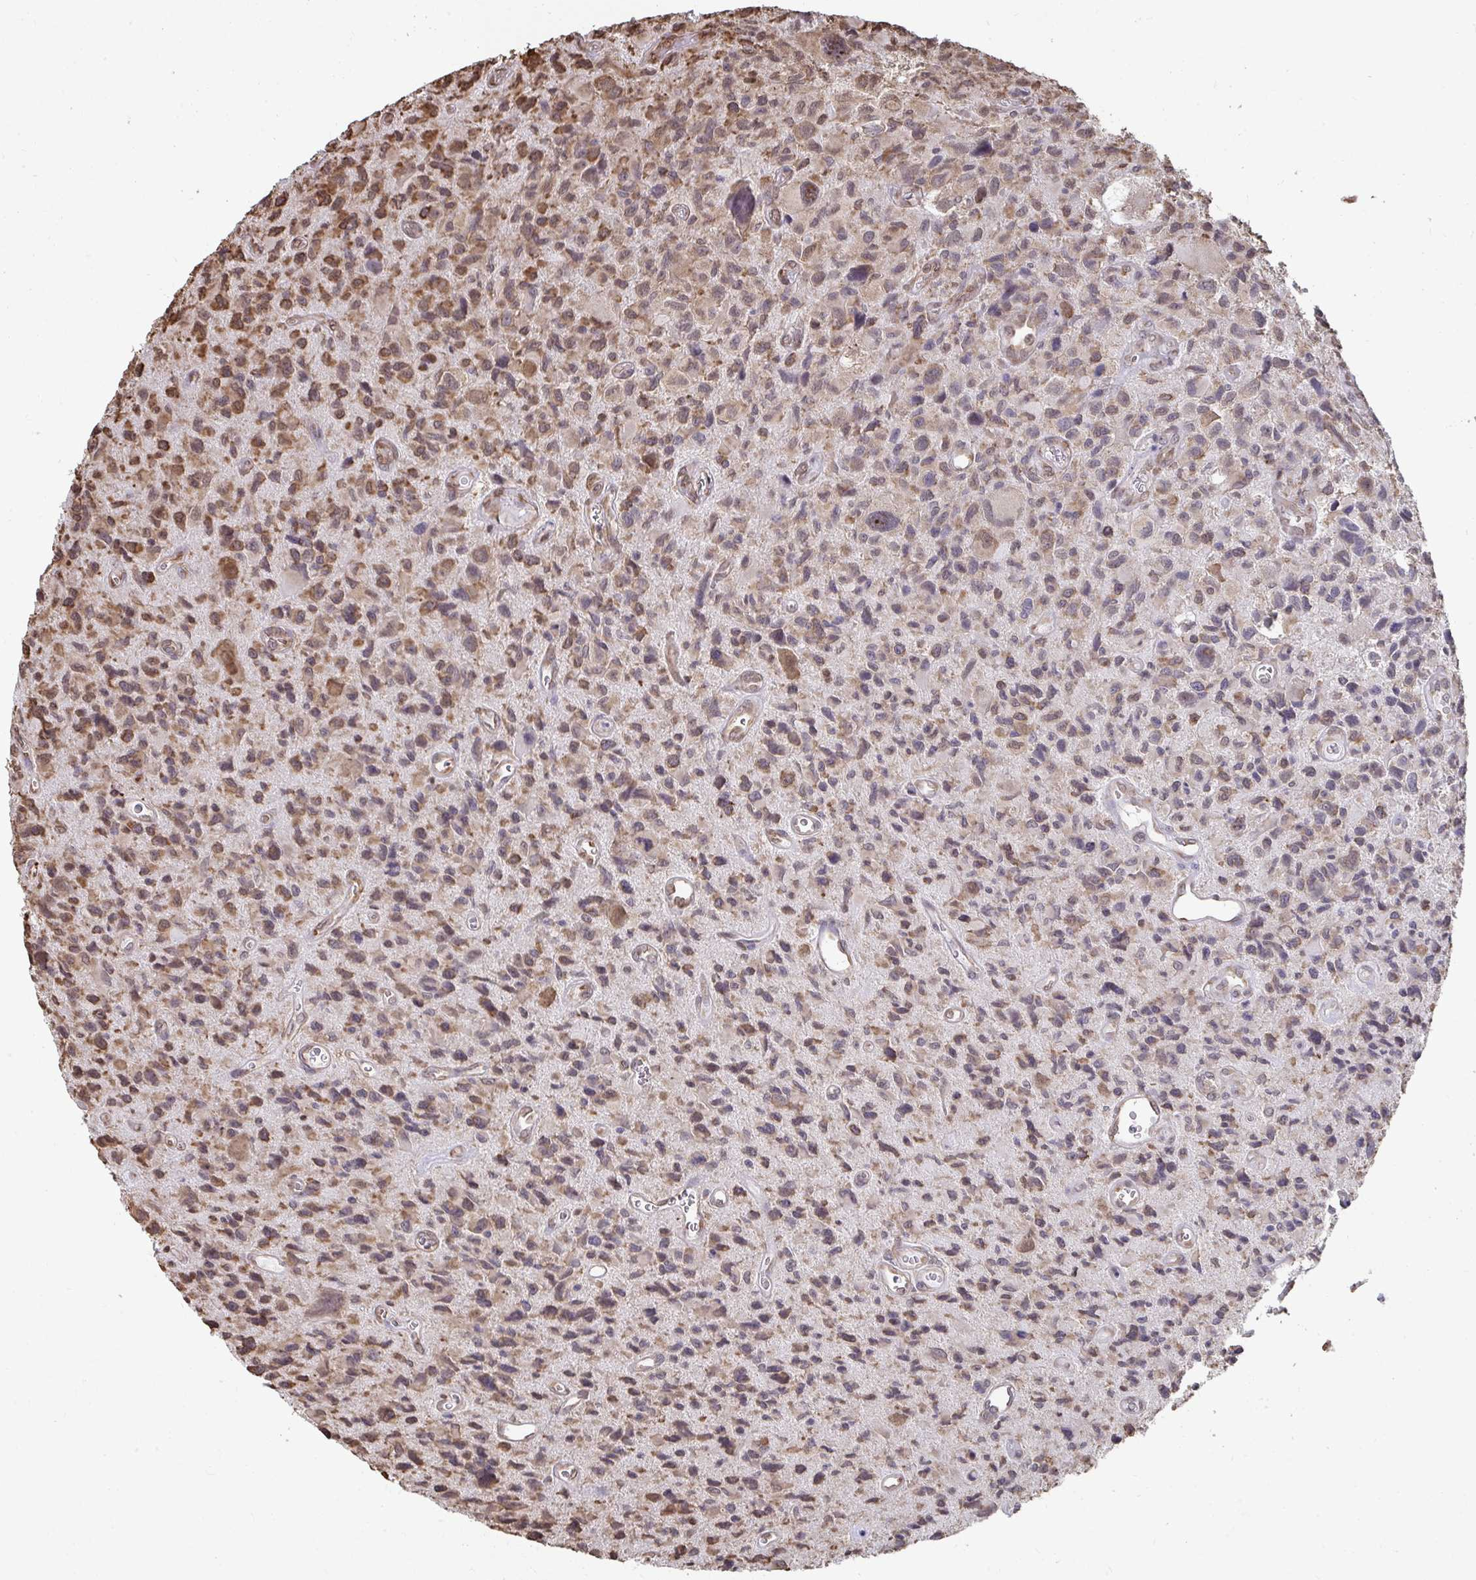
{"staining": {"intensity": "moderate", "quantity": "25%-75%", "location": "cytoplasmic/membranous,nuclear"}, "tissue": "glioma", "cell_type": "Tumor cells", "image_type": "cancer", "snomed": [{"axis": "morphology", "description": "Glioma, malignant, High grade"}, {"axis": "topography", "description": "Brain"}], "caption": "Immunohistochemistry (DAB (3,3'-diaminobenzidine)) staining of human malignant glioma (high-grade) displays moderate cytoplasmic/membranous and nuclear protein staining in approximately 25%-75% of tumor cells. The staining was performed using DAB to visualize the protein expression in brown, while the nuclei were stained in blue with hematoxylin (Magnification: 20x).", "gene": "SYNCRIP", "patient": {"sex": "male", "age": 76}}